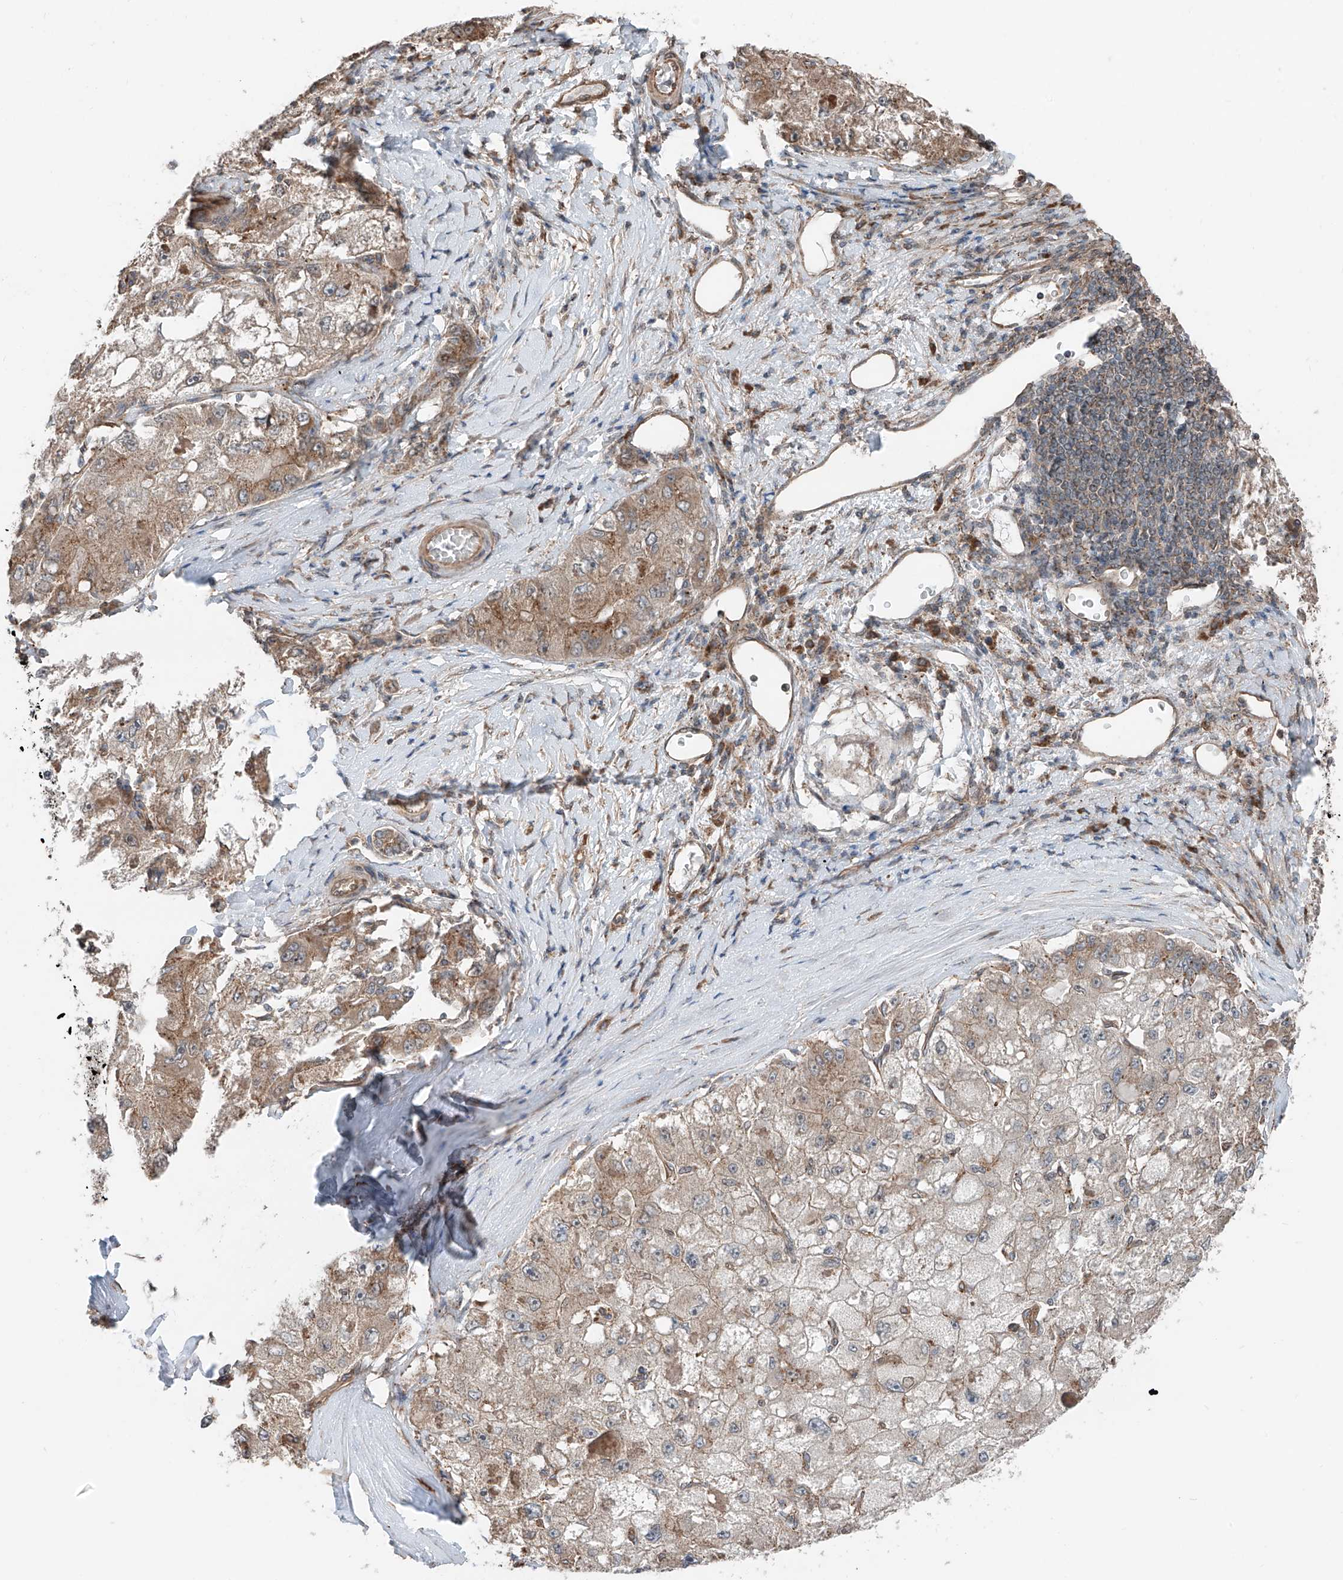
{"staining": {"intensity": "weak", "quantity": "25%-75%", "location": "cytoplasmic/membranous"}, "tissue": "liver cancer", "cell_type": "Tumor cells", "image_type": "cancer", "snomed": [{"axis": "morphology", "description": "Carcinoma, Hepatocellular, NOS"}, {"axis": "topography", "description": "Liver"}], "caption": "The photomicrograph reveals a brown stain indicating the presence of a protein in the cytoplasmic/membranous of tumor cells in liver hepatocellular carcinoma.", "gene": "CEP162", "patient": {"sex": "male", "age": 80}}